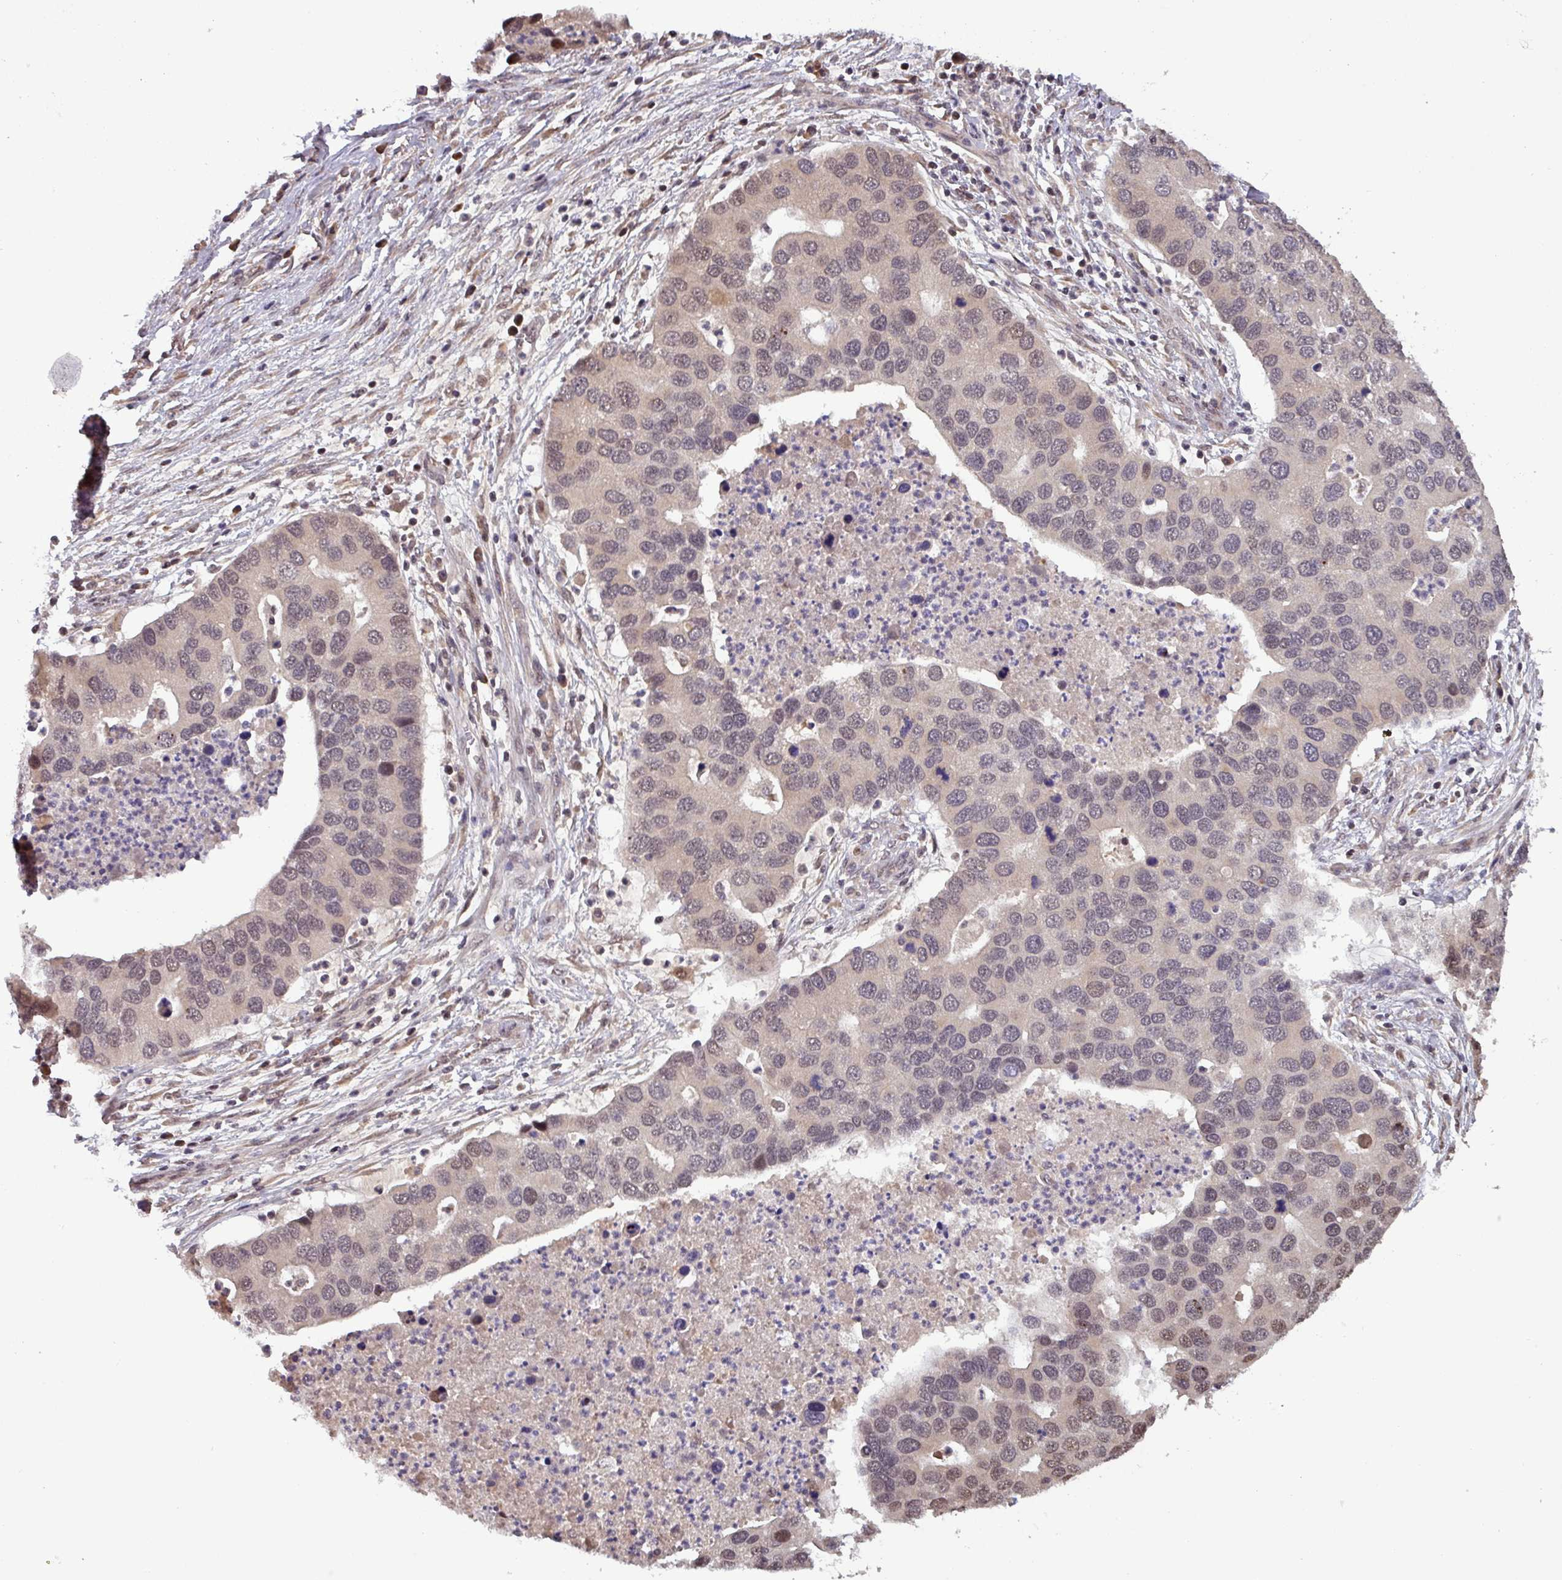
{"staining": {"intensity": "moderate", "quantity": "<25%", "location": "nuclear"}, "tissue": "lung cancer", "cell_type": "Tumor cells", "image_type": "cancer", "snomed": [{"axis": "morphology", "description": "Aneuploidy"}, {"axis": "morphology", "description": "Adenocarcinoma, NOS"}, {"axis": "topography", "description": "Lymph node"}, {"axis": "topography", "description": "Lung"}], "caption": "Immunohistochemical staining of human lung cancer demonstrates low levels of moderate nuclear protein positivity in approximately <25% of tumor cells.", "gene": "NOB1", "patient": {"sex": "female", "age": 74}}